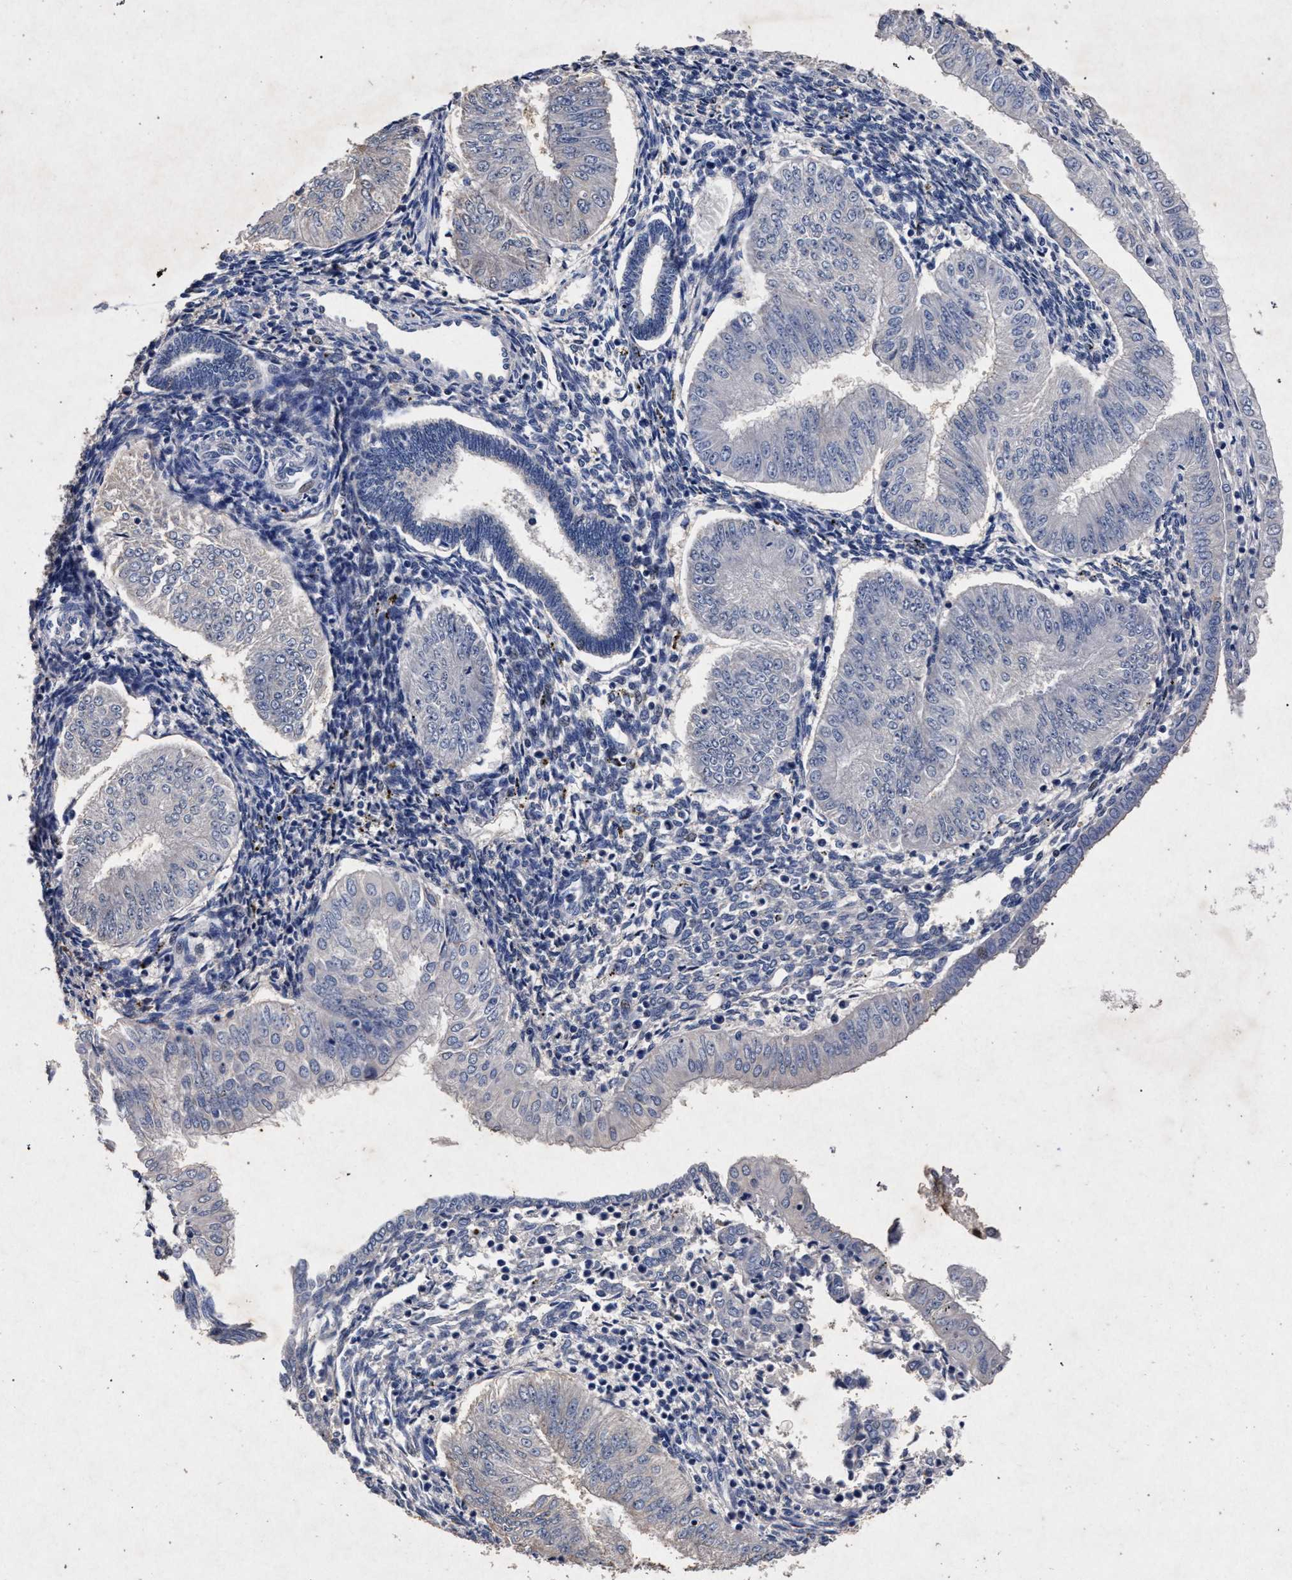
{"staining": {"intensity": "negative", "quantity": "none", "location": "none"}, "tissue": "endometrial cancer", "cell_type": "Tumor cells", "image_type": "cancer", "snomed": [{"axis": "morphology", "description": "Normal tissue, NOS"}, {"axis": "morphology", "description": "Adenocarcinoma, NOS"}, {"axis": "topography", "description": "Endometrium"}], "caption": "Photomicrograph shows no significant protein staining in tumor cells of endometrial adenocarcinoma.", "gene": "ATP1A2", "patient": {"sex": "female", "age": 53}}